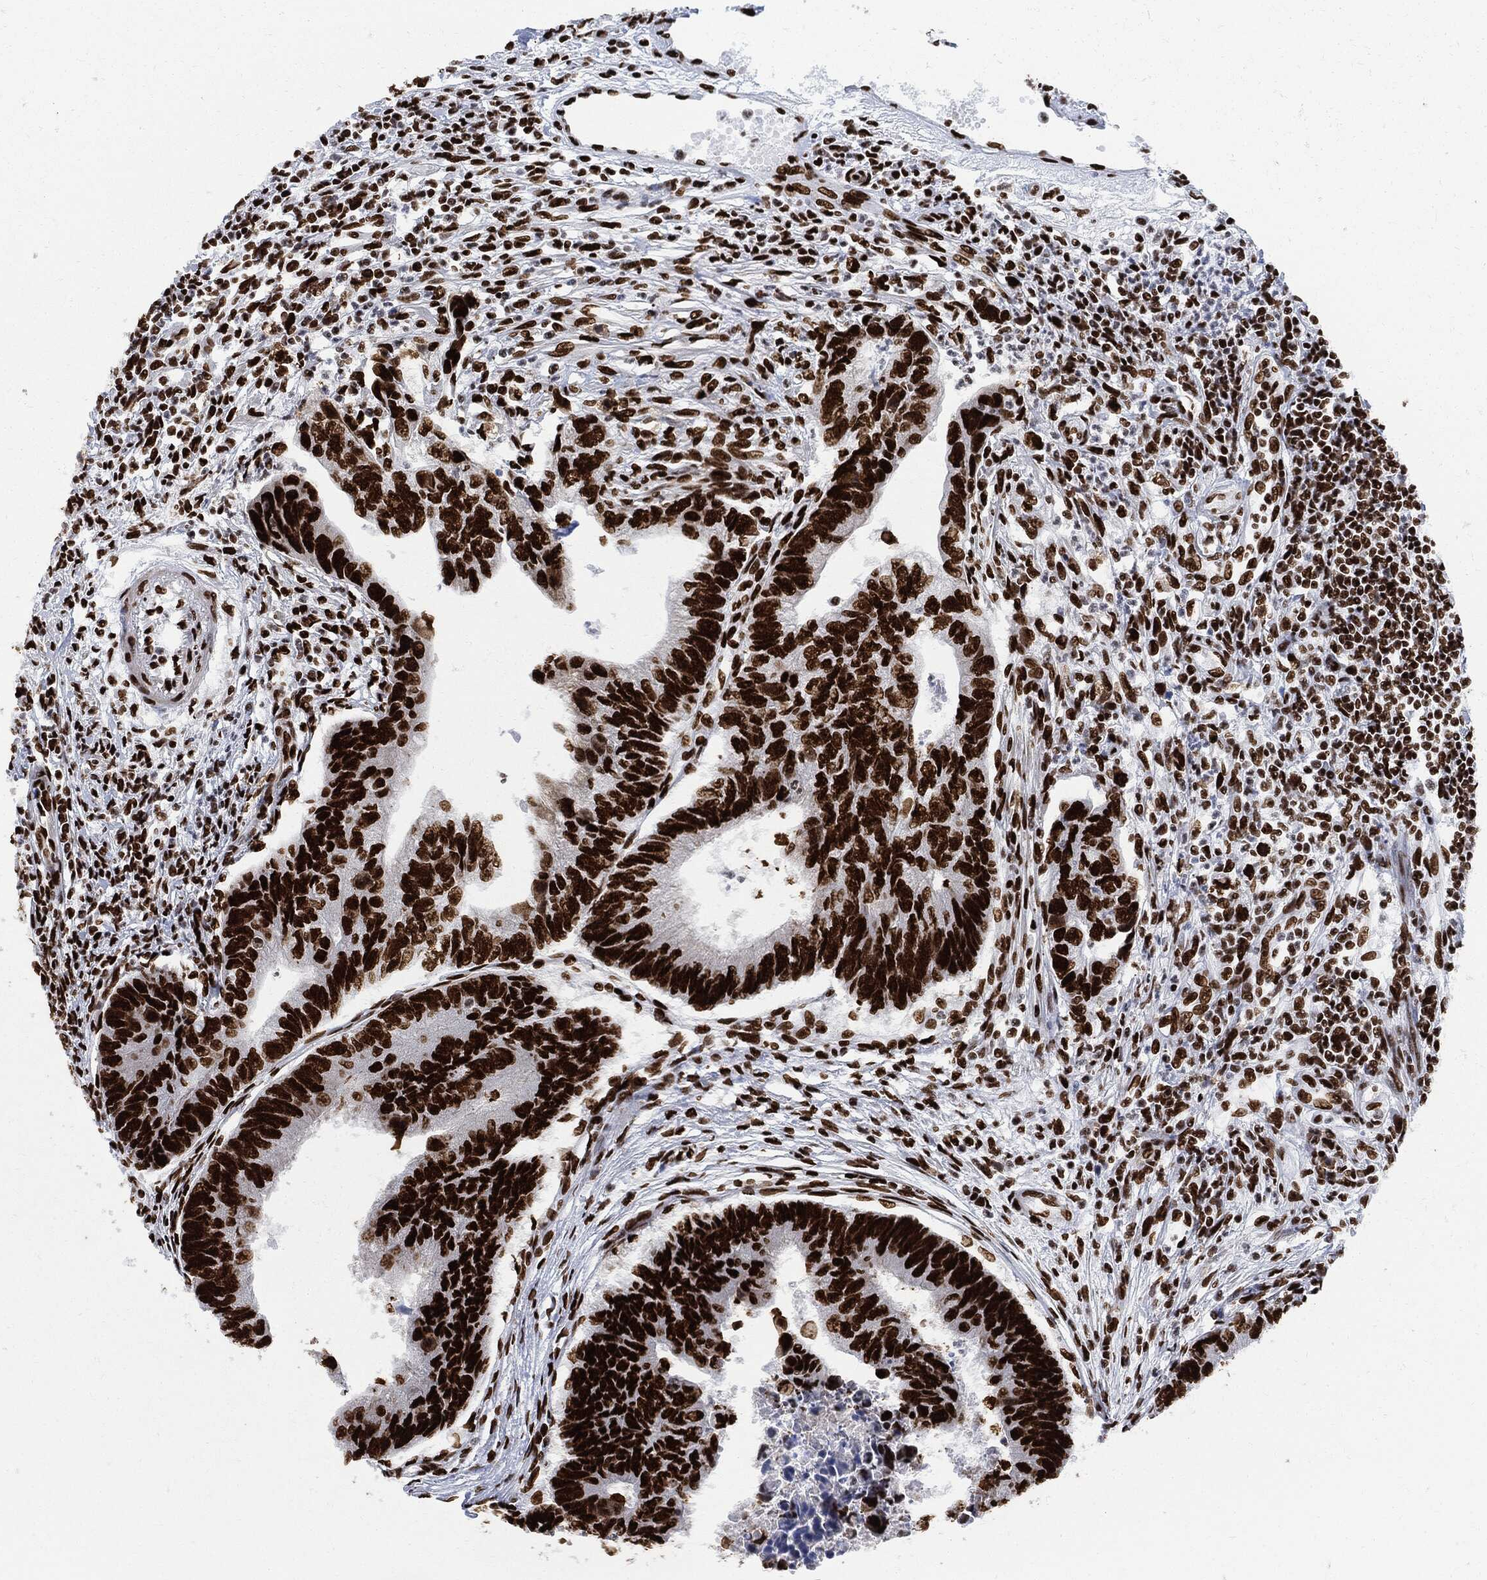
{"staining": {"intensity": "strong", "quantity": ">75%", "location": "nuclear"}, "tissue": "colorectal cancer", "cell_type": "Tumor cells", "image_type": "cancer", "snomed": [{"axis": "morphology", "description": "Adenocarcinoma, NOS"}, {"axis": "topography", "description": "Colon"}], "caption": "A micrograph of adenocarcinoma (colorectal) stained for a protein displays strong nuclear brown staining in tumor cells.", "gene": "RECQL", "patient": {"sex": "female", "age": 65}}